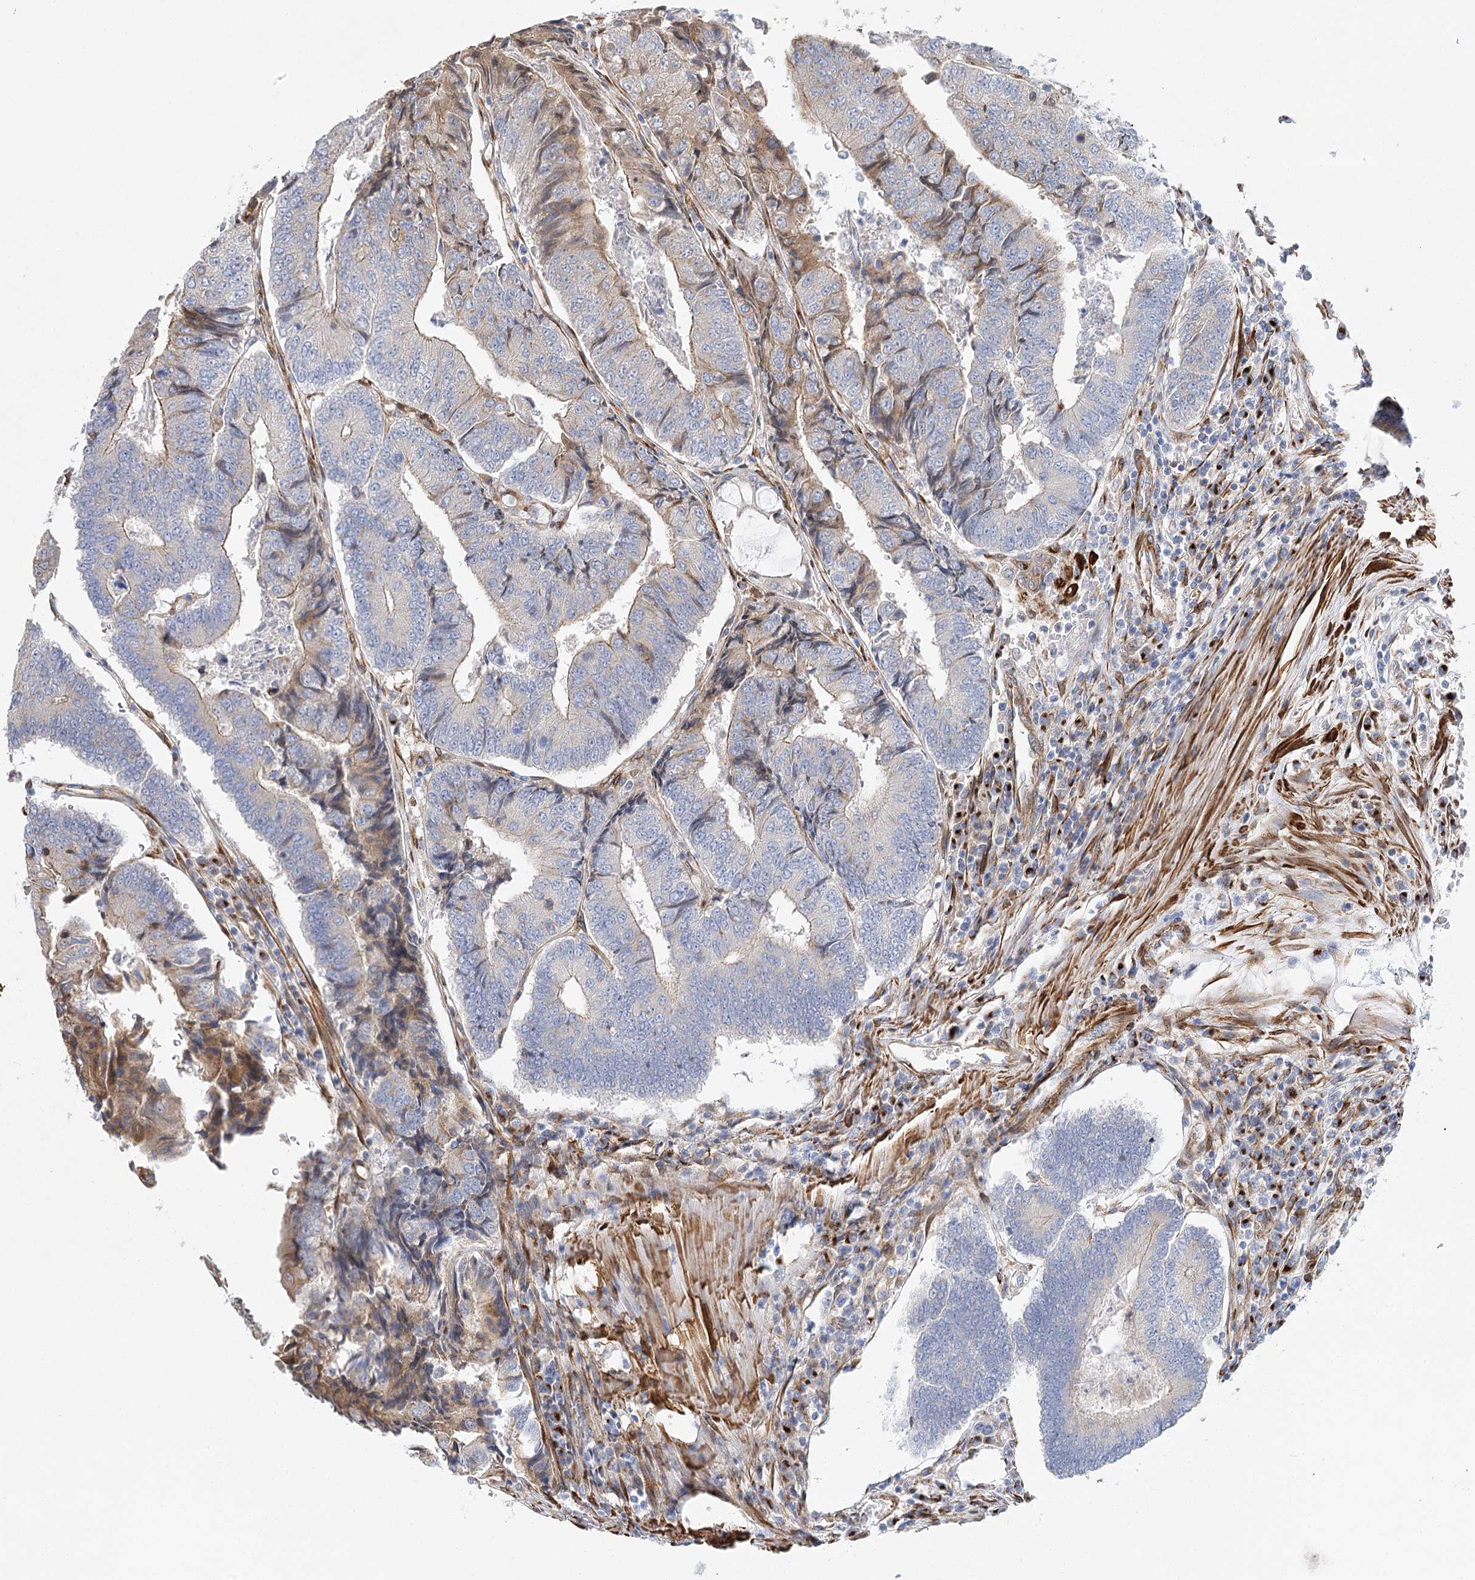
{"staining": {"intensity": "weak", "quantity": "25%-75%", "location": "cytoplasmic/membranous"}, "tissue": "colorectal cancer", "cell_type": "Tumor cells", "image_type": "cancer", "snomed": [{"axis": "morphology", "description": "Adenocarcinoma, NOS"}, {"axis": "topography", "description": "Colon"}], "caption": "High-magnification brightfield microscopy of colorectal adenocarcinoma stained with DAB (3,3'-diaminobenzidine) (brown) and counterstained with hematoxylin (blue). tumor cells exhibit weak cytoplasmic/membranous expression is seen in about25%-75% of cells.", "gene": "ABRAXAS2", "patient": {"sex": "female", "age": 67}}